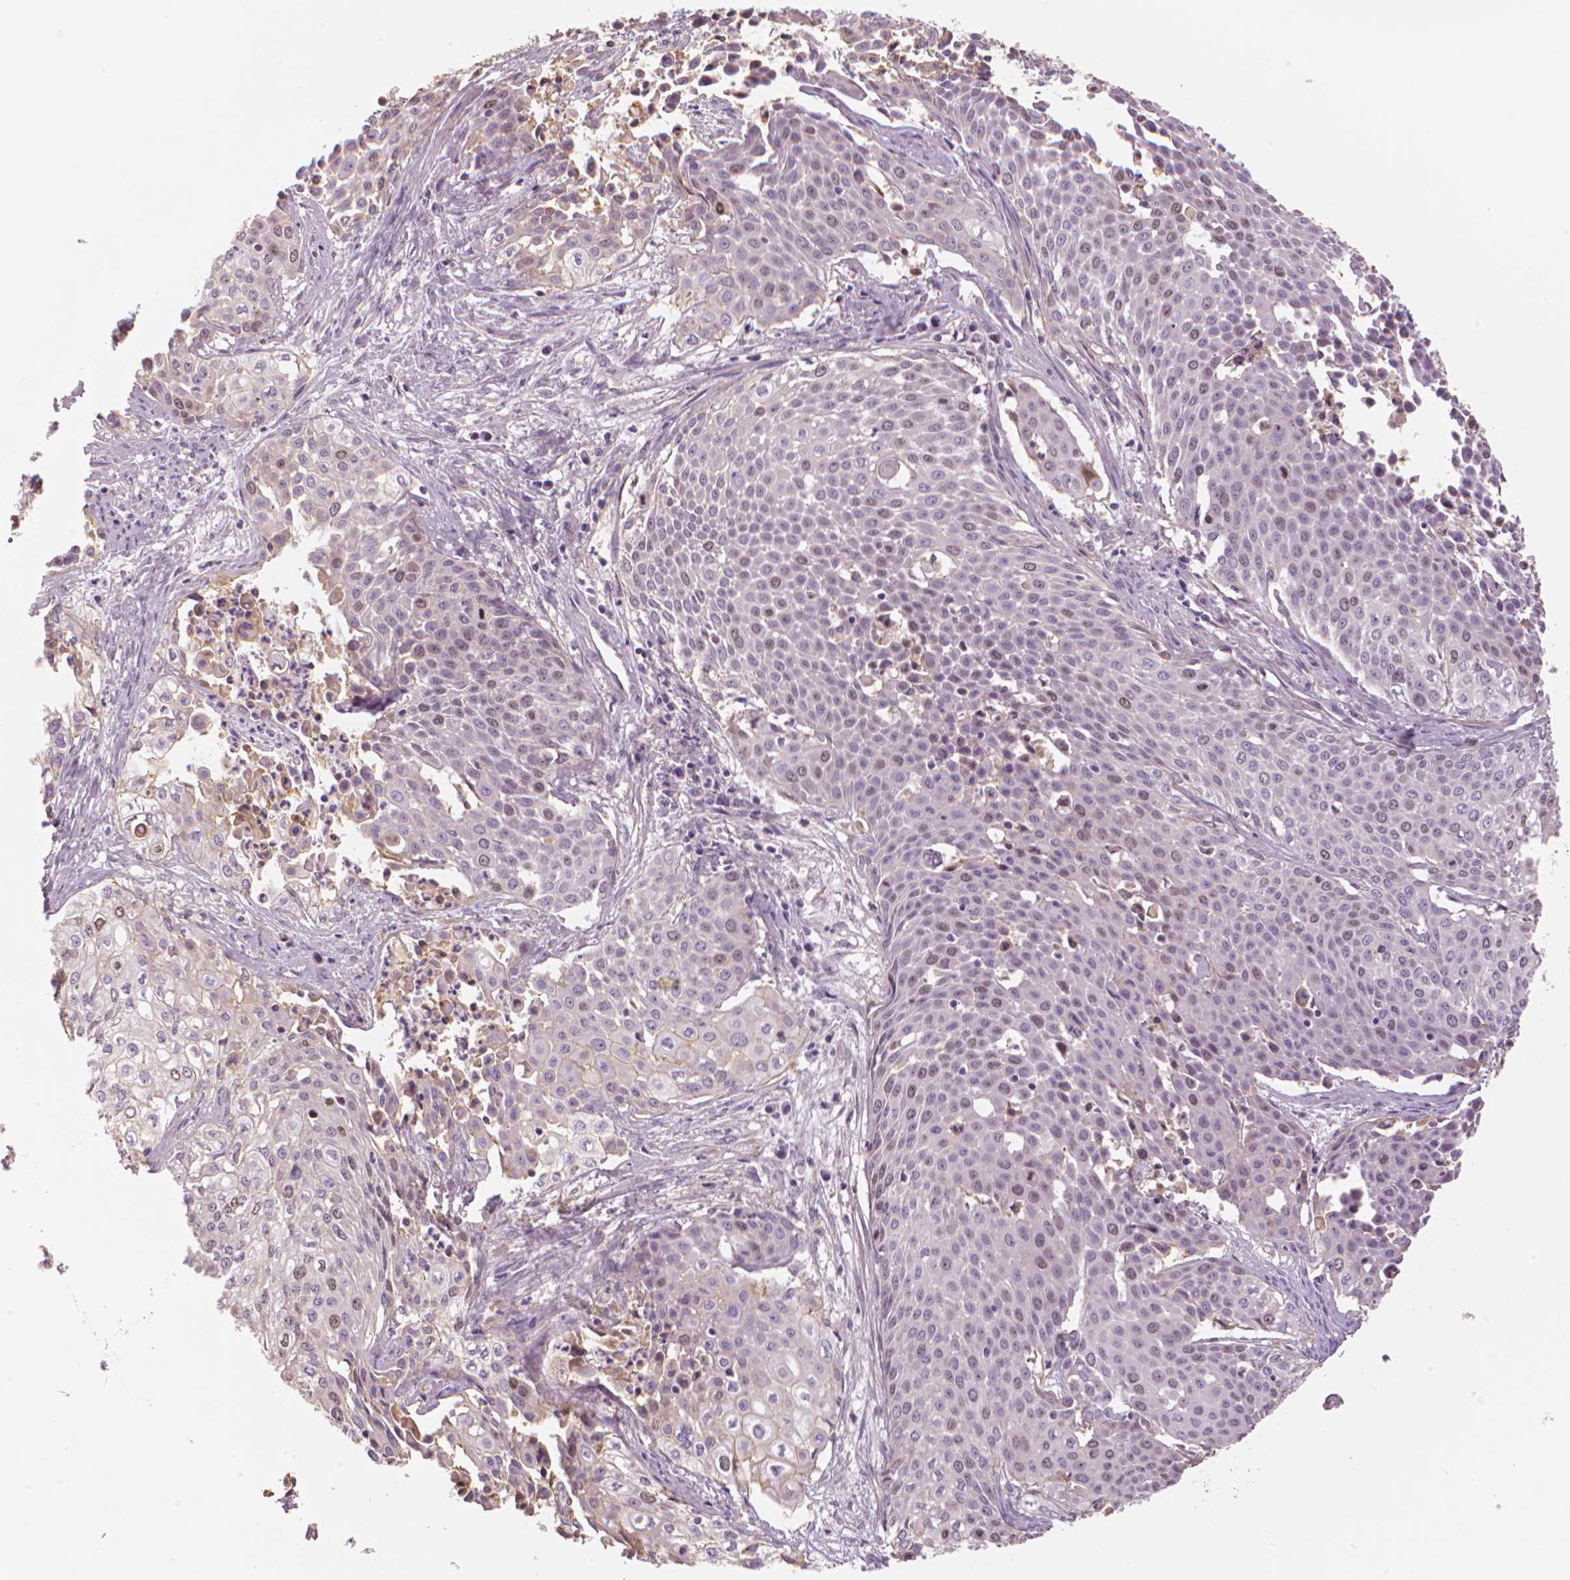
{"staining": {"intensity": "weak", "quantity": "<25%", "location": "nuclear"}, "tissue": "cervical cancer", "cell_type": "Tumor cells", "image_type": "cancer", "snomed": [{"axis": "morphology", "description": "Squamous cell carcinoma, NOS"}, {"axis": "topography", "description": "Cervix"}], "caption": "There is no significant expression in tumor cells of cervical cancer.", "gene": "MKI67", "patient": {"sex": "female", "age": 39}}